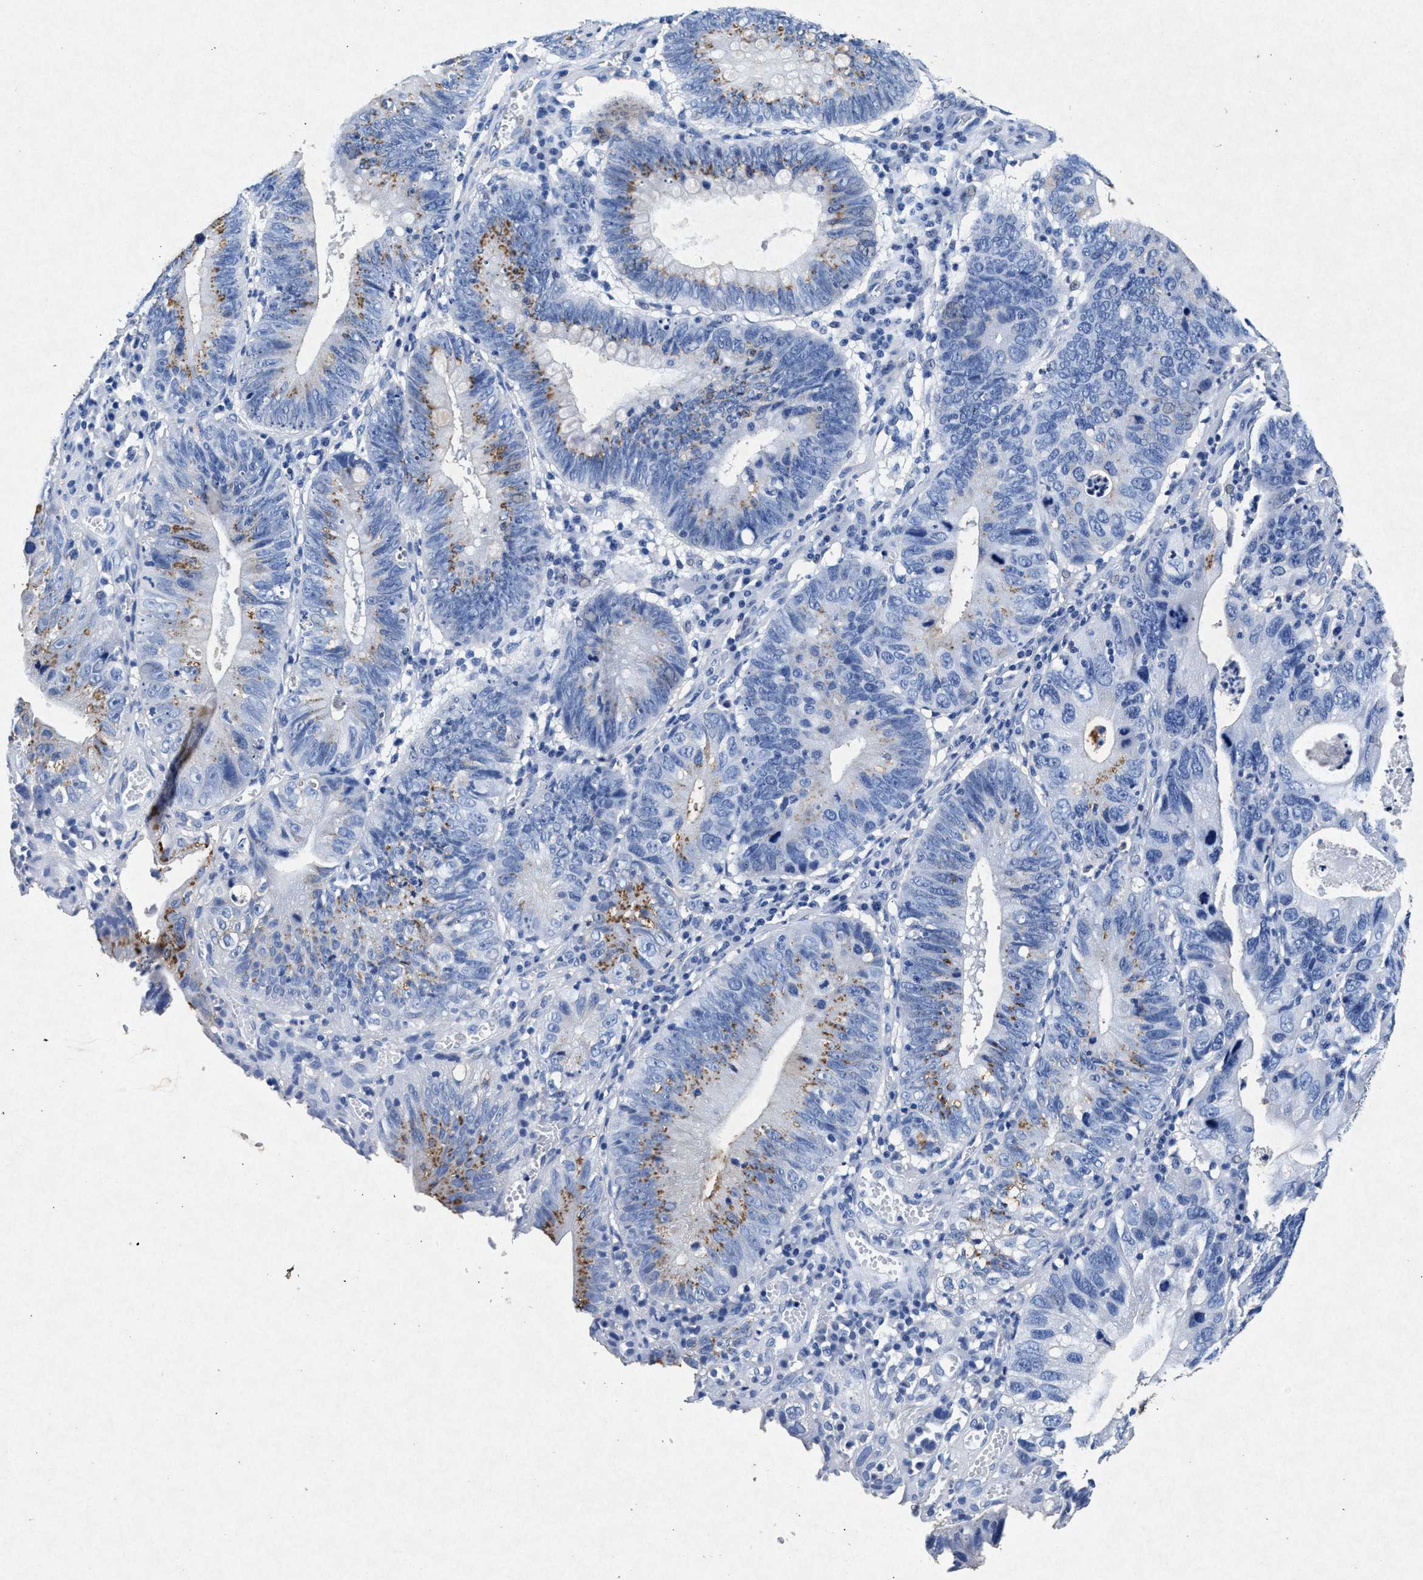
{"staining": {"intensity": "moderate", "quantity": "<25%", "location": "cytoplasmic/membranous"}, "tissue": "stomach cancer", "cell_type": "Tumor cells", "image_type": "cancer", "snomed": [{"axis": "morphology", "description": "Adenocarcinoma, NOS"}, {"axis": "topography", "description": "Stomach"}], "caption": "Tumor cells show moderate cytoplasmic/membranous expression in about <25% of cells in stomach adenocarcinoma.", "gene": "MAP6", "patient": {"sex": "male", "age": 59}}